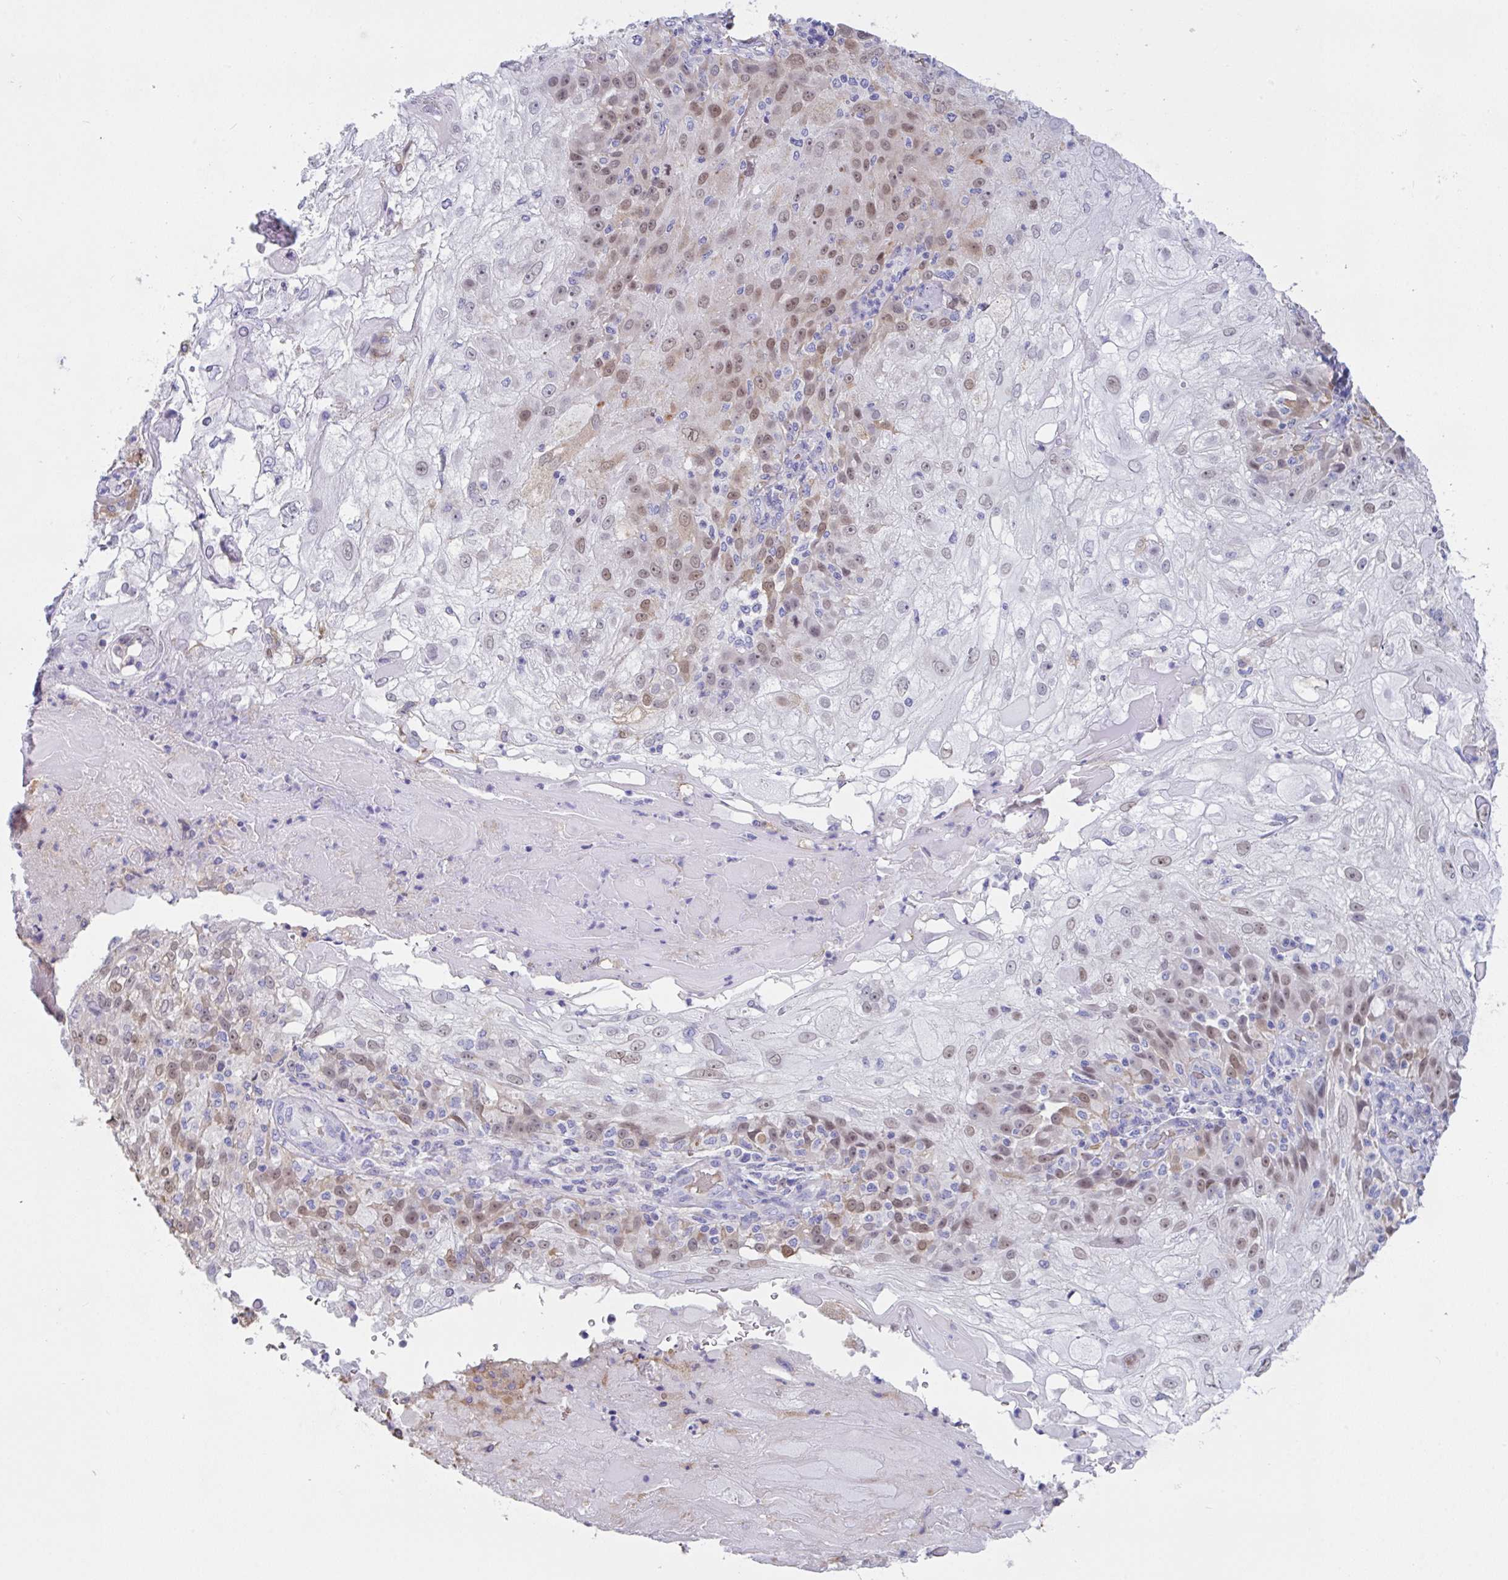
{"staining": {"intensity": "moderate", "quantity": "25%-75%", "location": "nuclear"}, "tissue": "skin cancer", "cell_type": "Tumor cells", "image_type": "cancer", "snomed": [{"axis": "morphology", "description": "Normal tissue, NOS"}, {"axis": "morphology", "description": "Squamous cell carcinoma, NOS"}, {"axis": "topography", "description": "Skin"}], "caption": "Skin cancer stained for a protein shows moderate nuclear positivity in tumor cells.", "gene": "TFAP2C", "patient": {"sex": "female", "age": 83}}